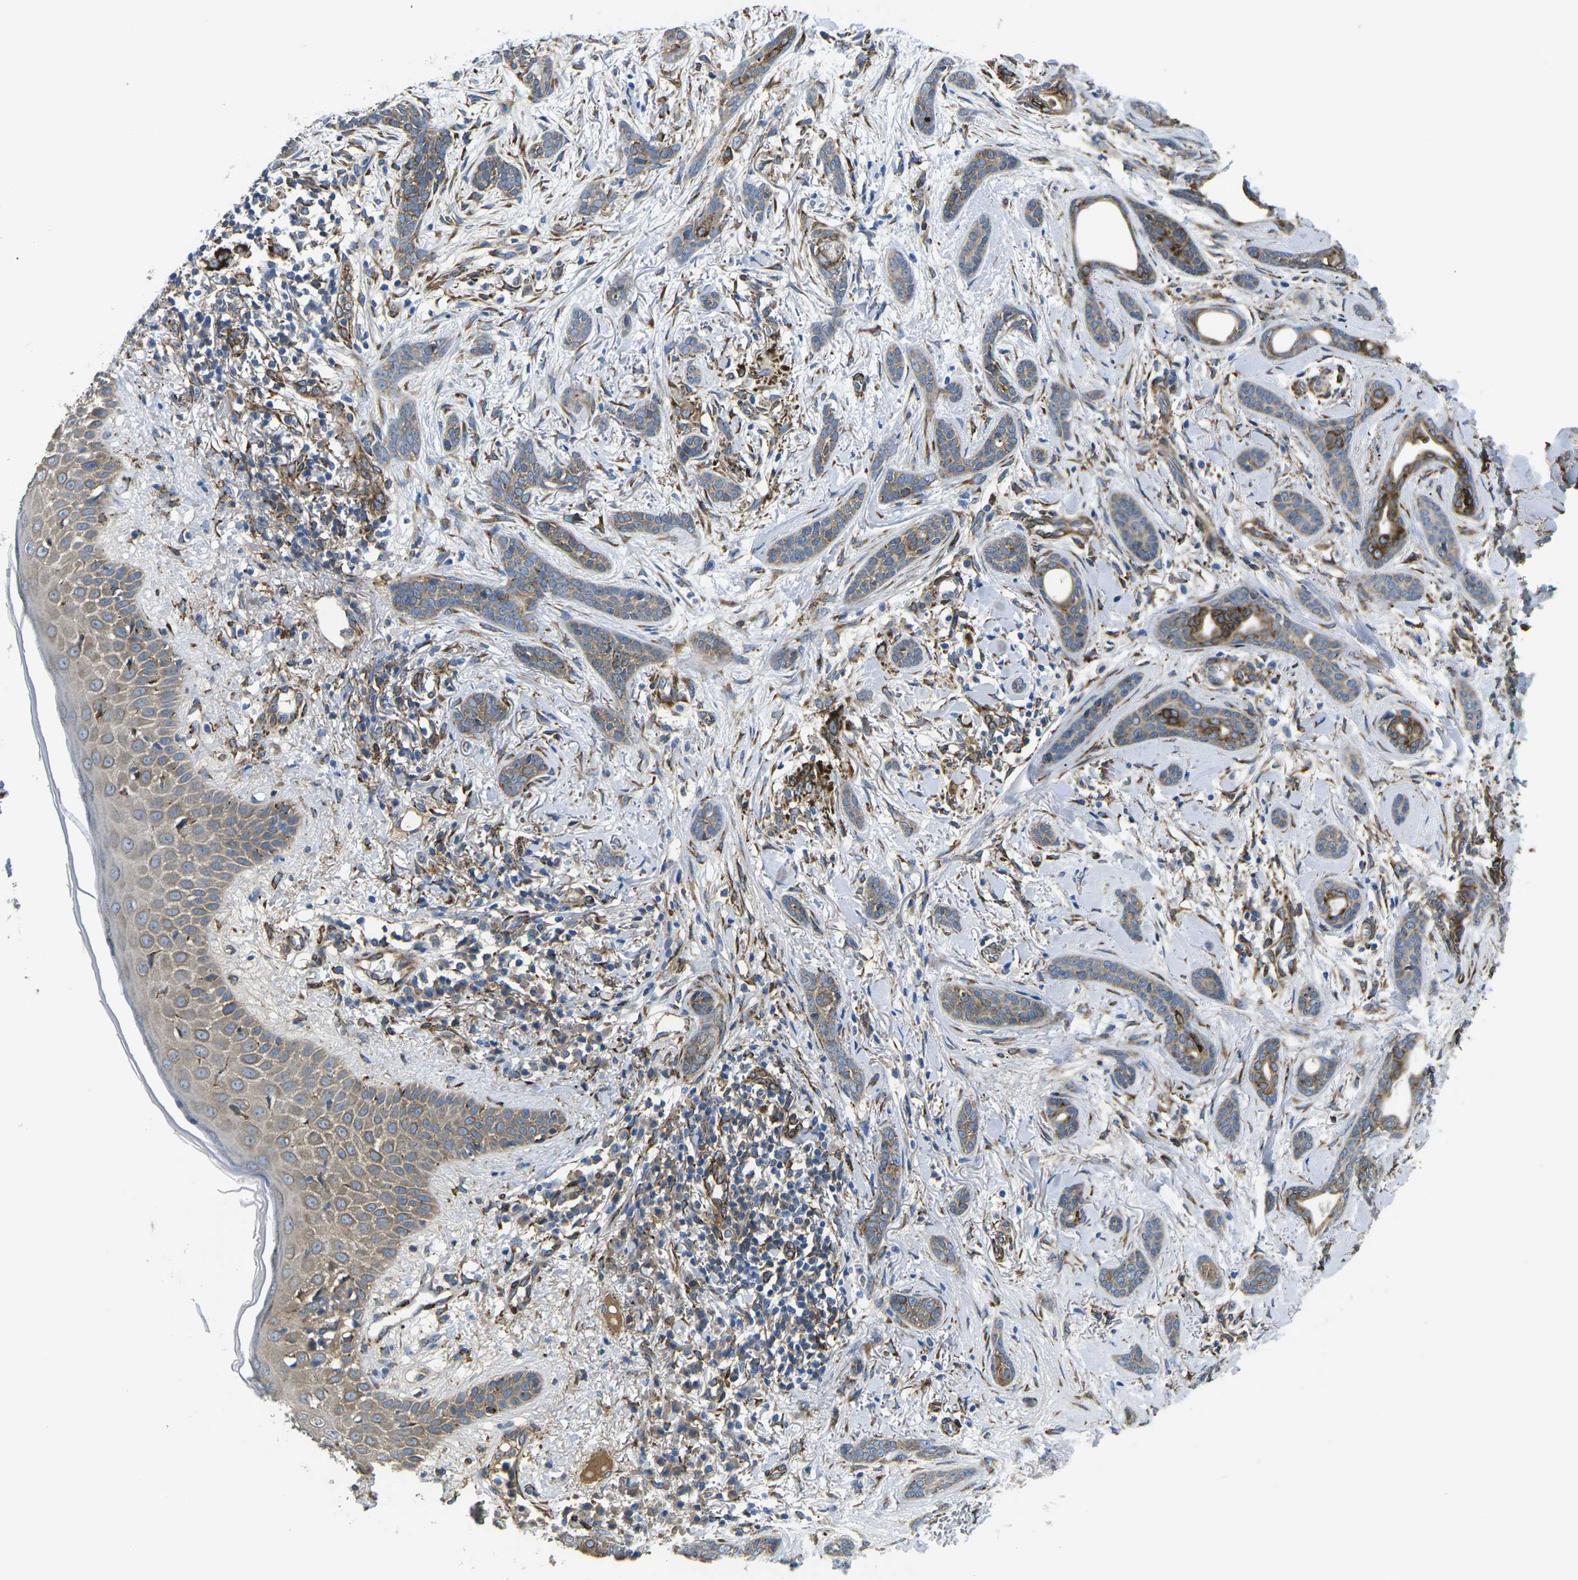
{"staining": {"intensity": "moderate", "quantity": "25%-75%", "location": "cytoplasmic/membranous"}, "tissue": "skin cancer", "cell_type": "Tumor cells", "image_type": "cancer", "snomed": [{"axis": "morphology", "description": "Basal cell carcinoma"}, {"axis": "morphology", "description": "Adnexal tumor, benign"}, {"axis": "topography", "description": "Skin"}], "caption": "Immunohistochemical staining of human skin cancer (benign adnexal tumor) shows moderate cytoplasmic/membranous protein positivity in about 25%-75% of tumor cells. (Stains: DAB (3,3'-diaminobenzidine) in brown, nuclei in blue, Microscopy: brightfield microscopy at high magnification).", "gene": "PDZD8", "patient": {"sex": "female", "age": 42}}